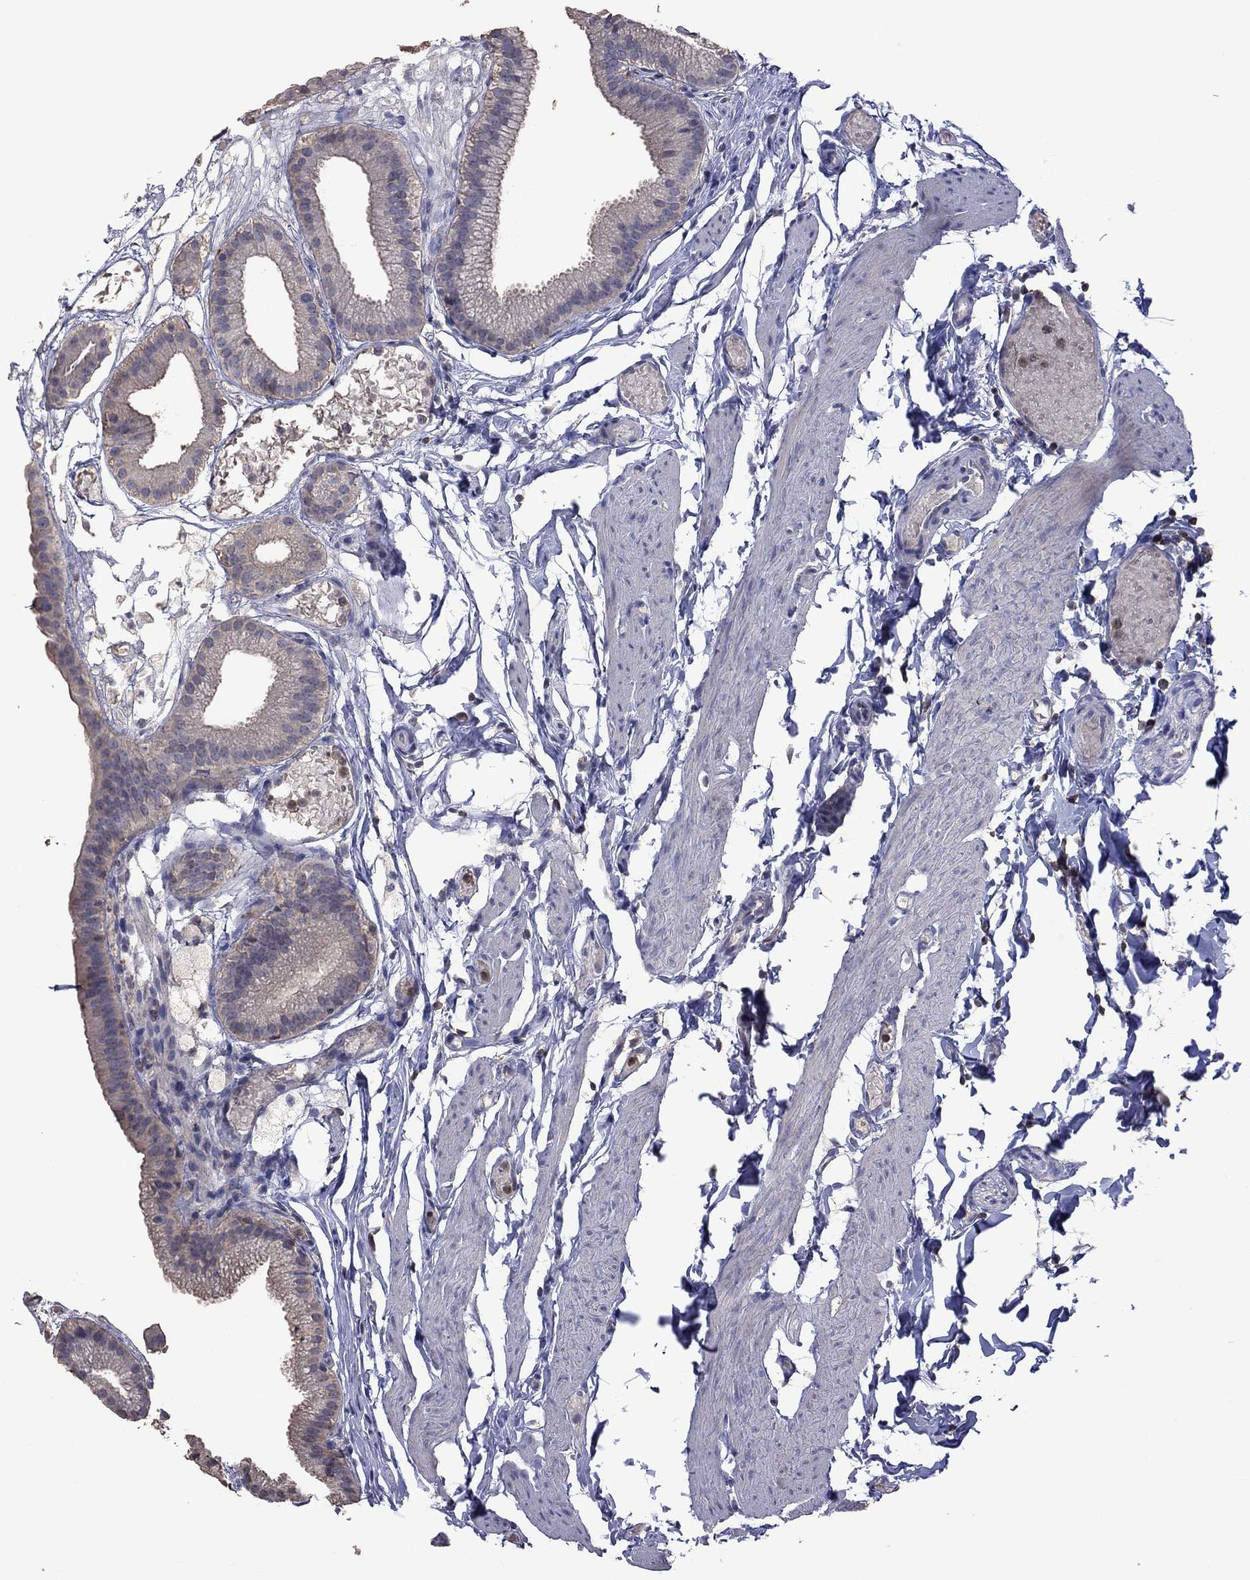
{"staining": {"intensity": "weak", "quantity": "<25%", "location": "cytoplasmic/membranous"}, "tissue": "gallbladder", "cell_type": "Glandular cells", "image_type": "normal", "snomed": [{"axis": "morphology", "description": "Normal tissue, NOS"}, {"axis": "topography", "description": "Gallbladder"}], "caption": "This is an IHC histopathology image of benign human gallbladder. There is no expression in glandular cells.", "gene": "ENSG00000288520", "patient": {"sex": "female", "age": 45}}